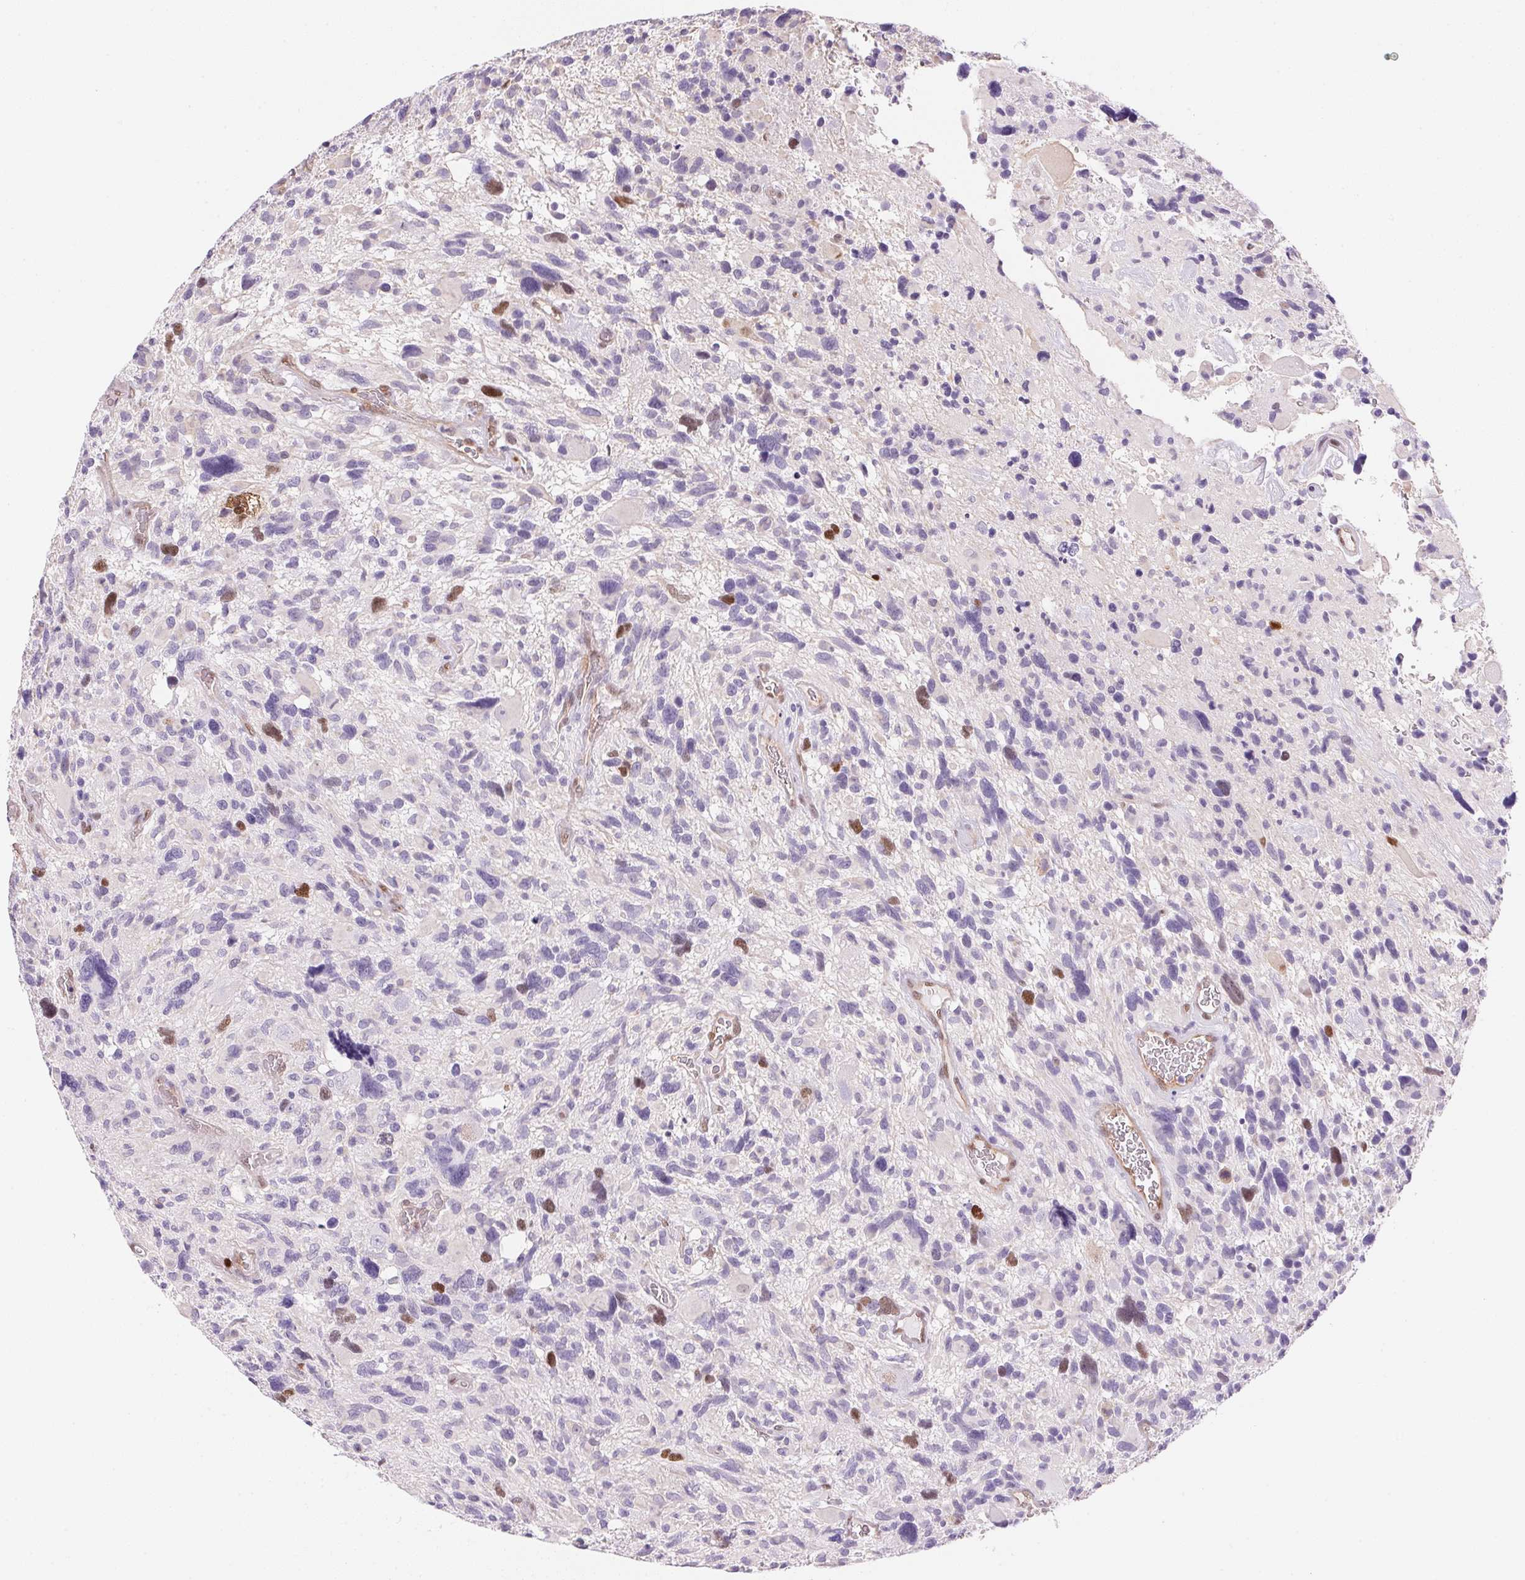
{"staining": {"intensity": "strong", "quantity": "<25%", "location": "nuclear"}, "tissue": "glioma", "cell_type": "Tumor cells", "image_type": "cancer", "snomed": [{"axis": "morphology", "description": "Glioma, malignant, High grade"}, {"axis": "topography", "description": "Brain"}], "caption": "Protein staining reveals strong nuclear staining in about <25% of tumor cells in high-grade glioma (malignant).", "gene": "SMTN", "patient": {"sex": "male", "age": 49}}